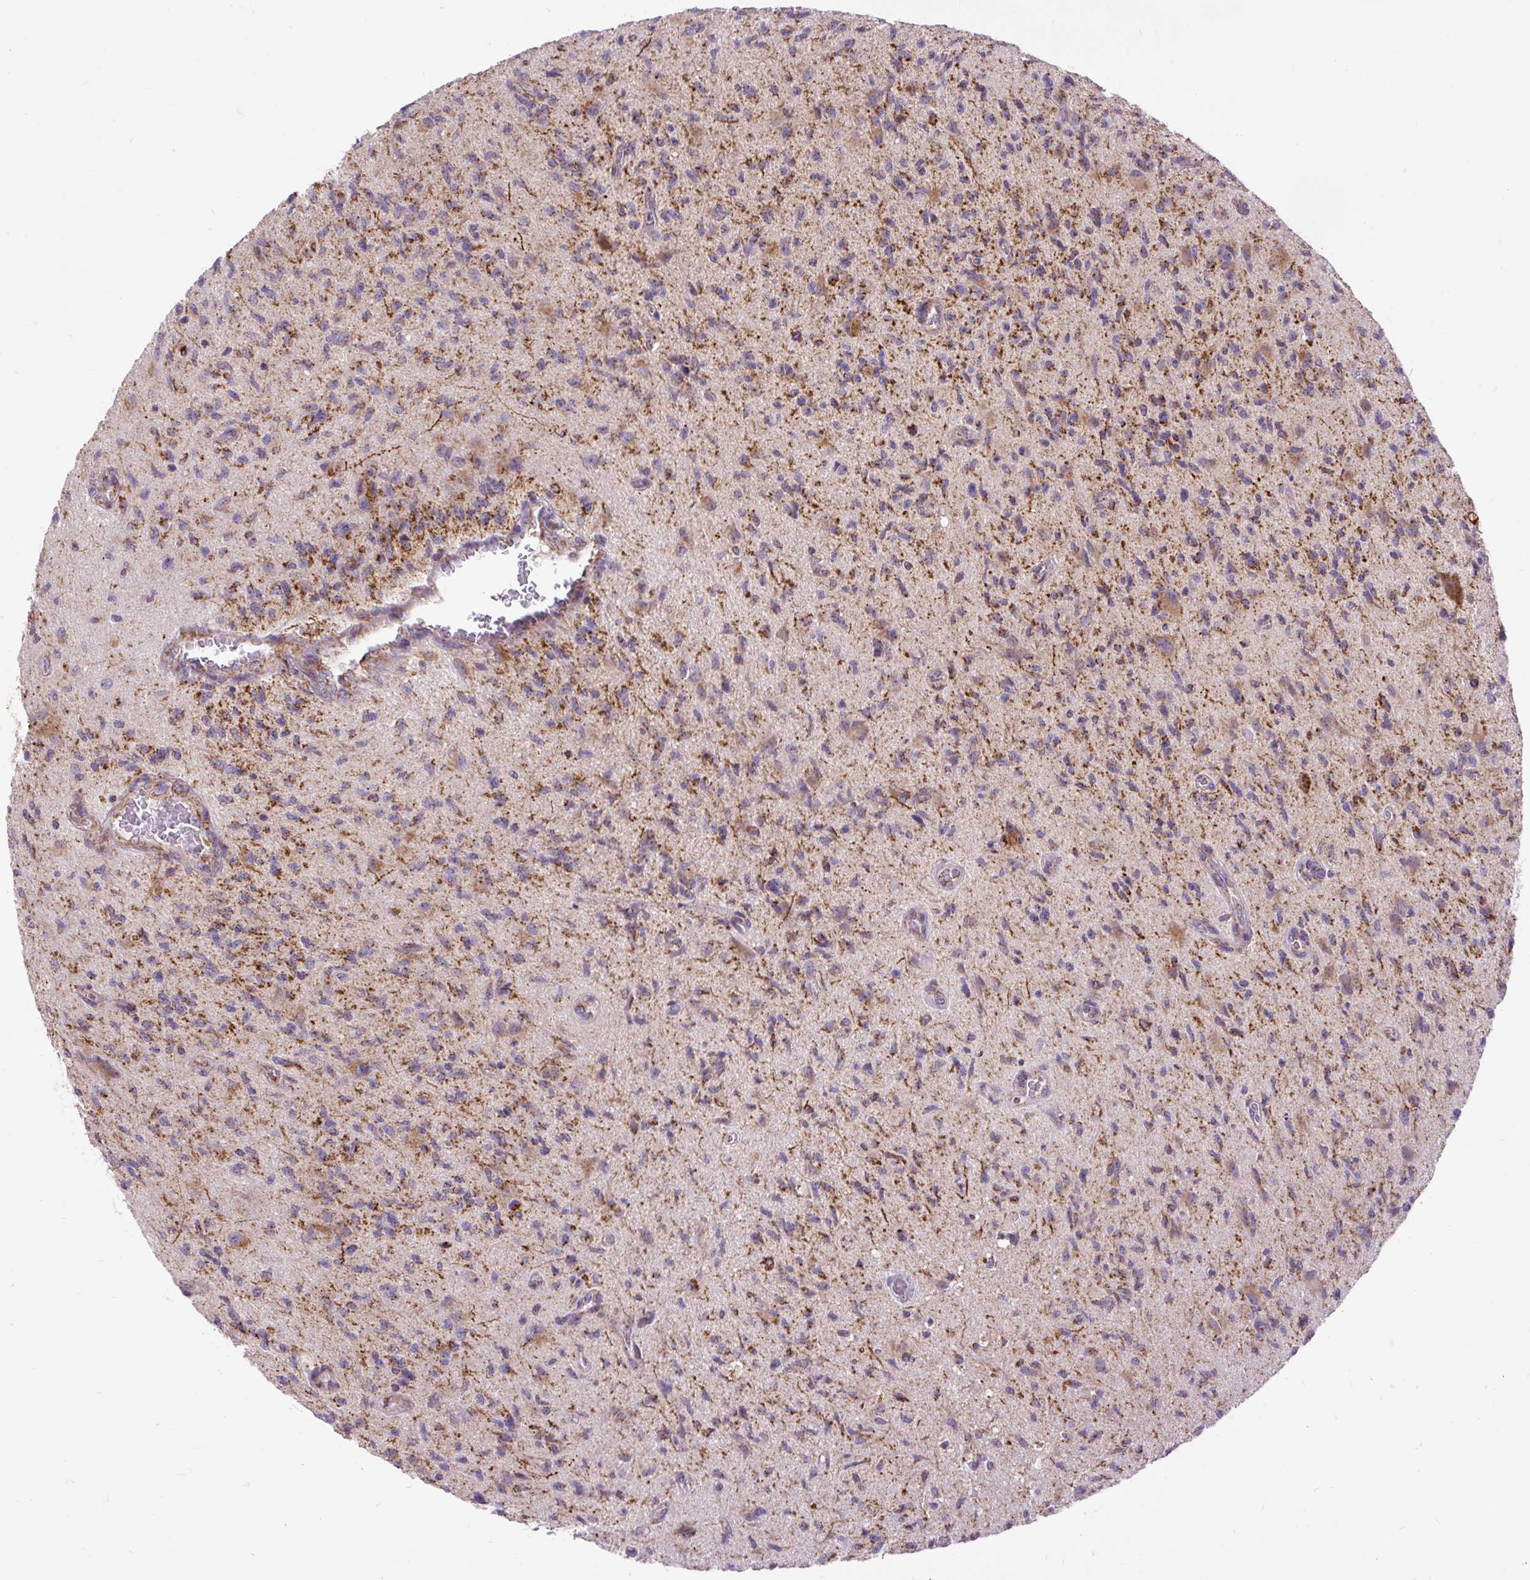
{"staining": {"intensity": "moderate", "quantity": "25%-75%", "location": "cytoplasmic/membranous"}, "tissue": "glioma", "cell_type": "Tumor cells", "image_type": "cancer", "snomed": [{"axis": "morphology", "description": "Glioma, malignant, High grade"}, {"axis": "topography", "description": "Brain"}], "caption": "Glioma tissue demonstrates moderate cytoplasmic/membranous positivity in approximately 25%-75% of tumor cells, visualized by immunohistochemistry.", "gene": "TOMM40", "patient": {"sex": "male", "age": 67}}